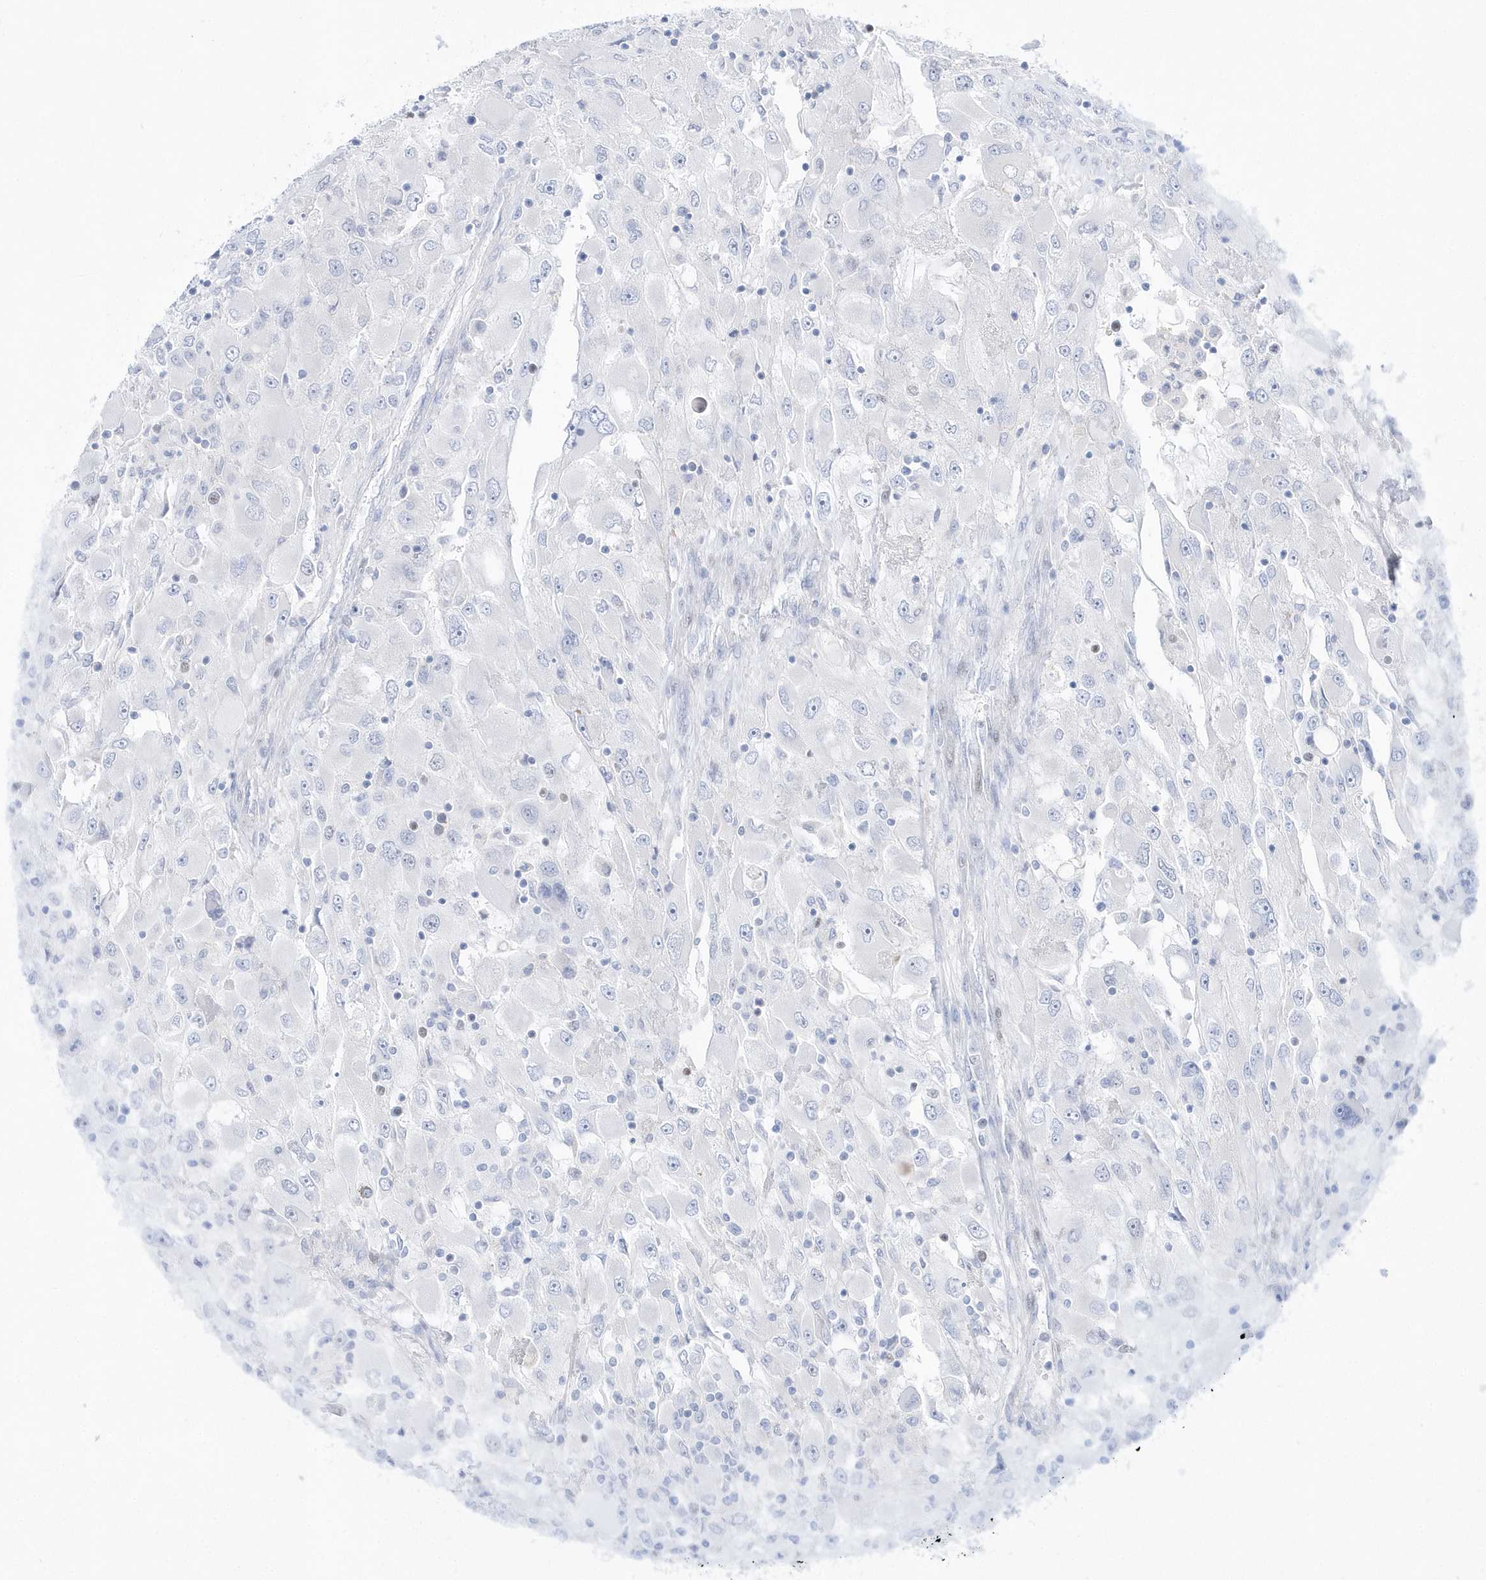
{"staining": {"intensity": "negative", "quantity": "none", "location": "none"}, "tissue": "renal cancer", "cell_type": "Tumor cells", "image_type": "cancer", "snomed": [{"axis": "morphology", "description": "Adenocarcinoma, NOS"}, {"axis": "topography", "description": "Kidney"}], "caption": "DAB (3,3'-diaminobenzidine) immunohistochemical staining of renal cancer reveals no significant expression in tumor cells.", "gene": "TMCO6", "patient": {"sex": "female", "age": 52}}